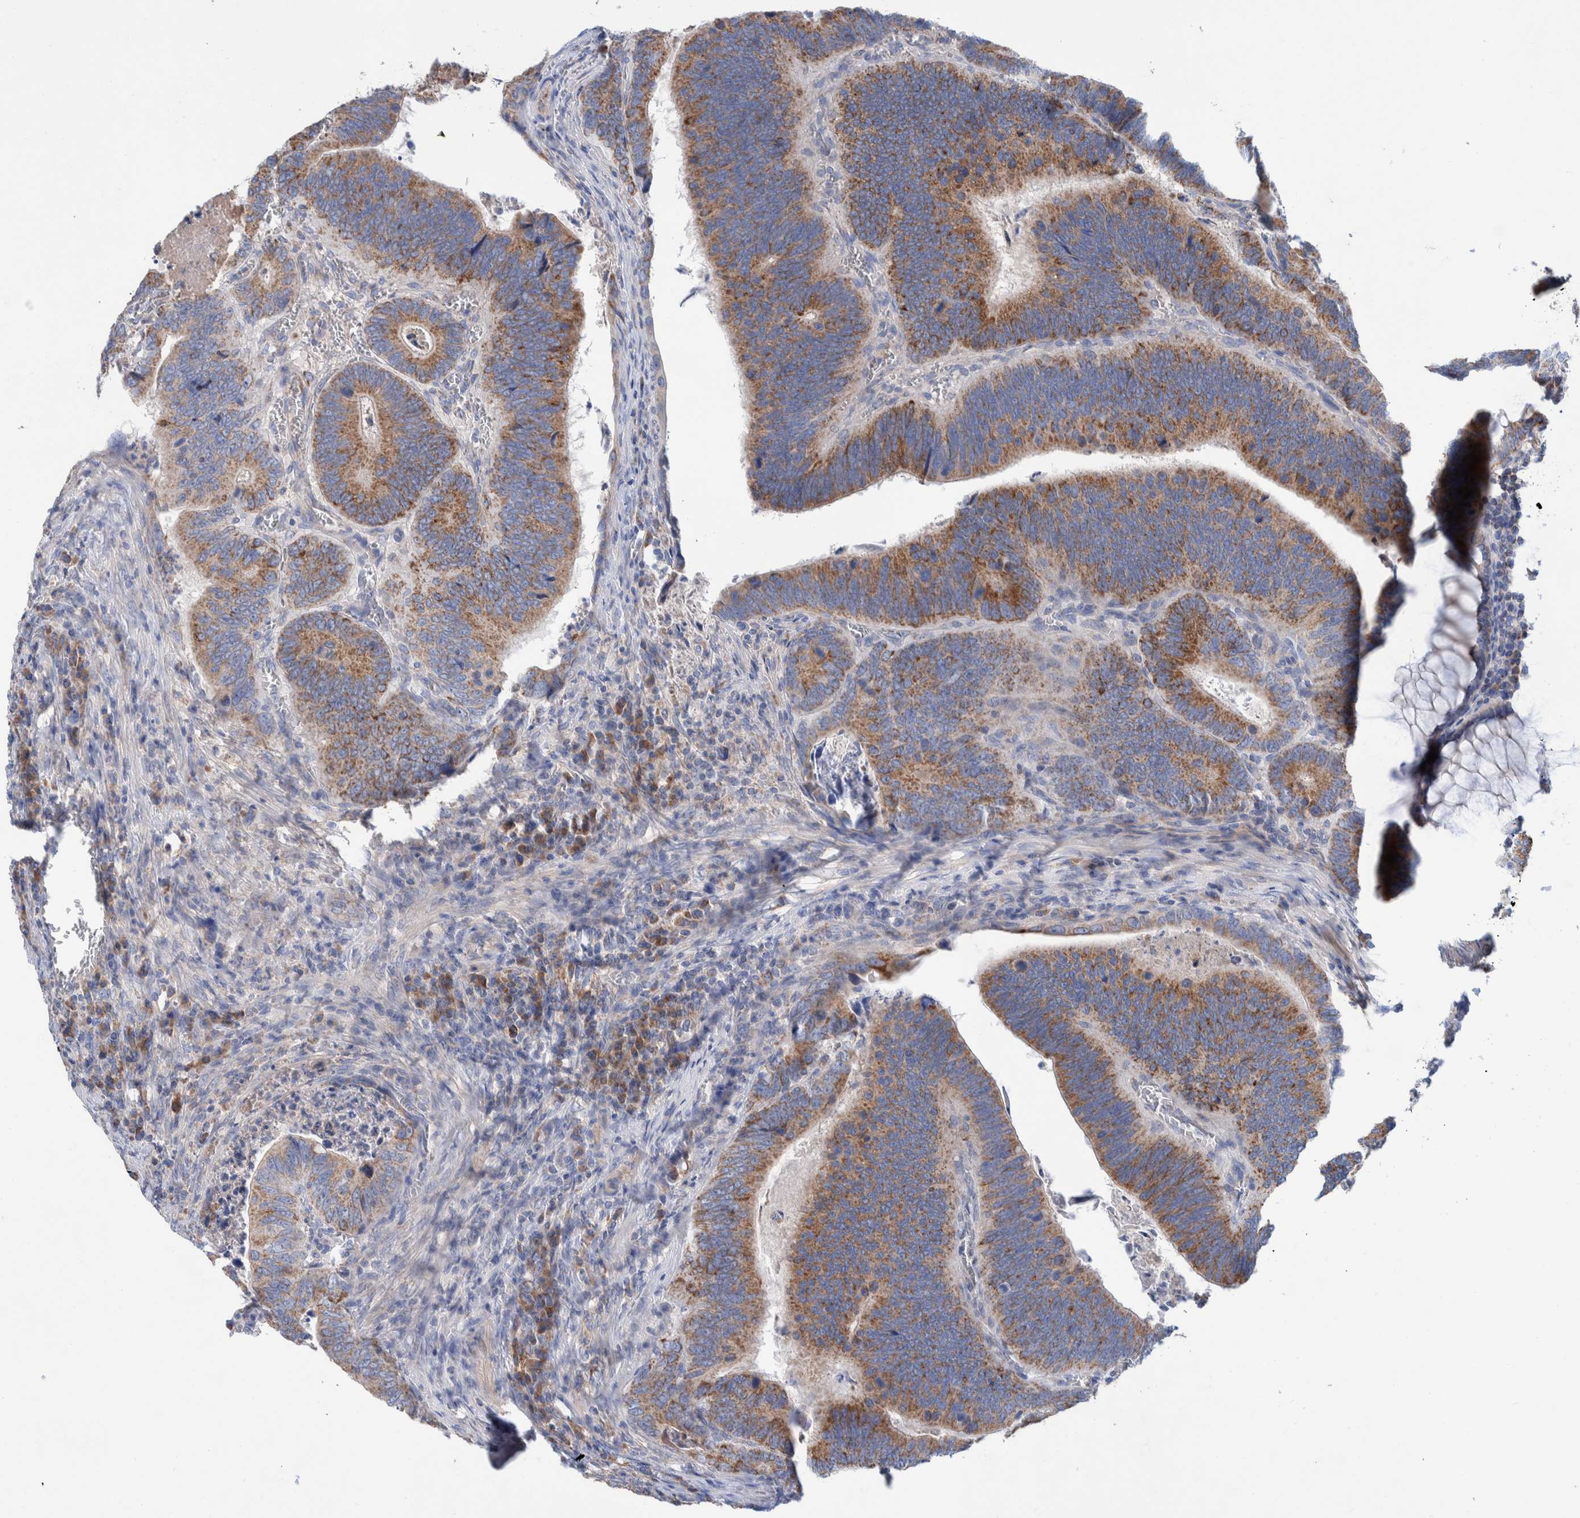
{"staining": {"intensity": "moderate", "quantity": ">75%", "location": "cytoplasmic/membranous"}, "tissue": "colorectal cancer", "cell_type": "Tumor cells", "image_type": "cancer", "snomed": [{"axis": "morphology", "description": "Inflammation, NOS"}, {"axis": "morphology", "description": "Adenocarcinoma, NOS"}, {"axis": "topography", "description": "Colon"}], "caption": "Human colorectal adenocarcinoma stained with a brown dye demonstrates moderate cytoplasmic/membranous positive staining in approximately >75% of tumor cells.", "gene": "DECR1", "patient": {"sex": "male", "age": 72}}